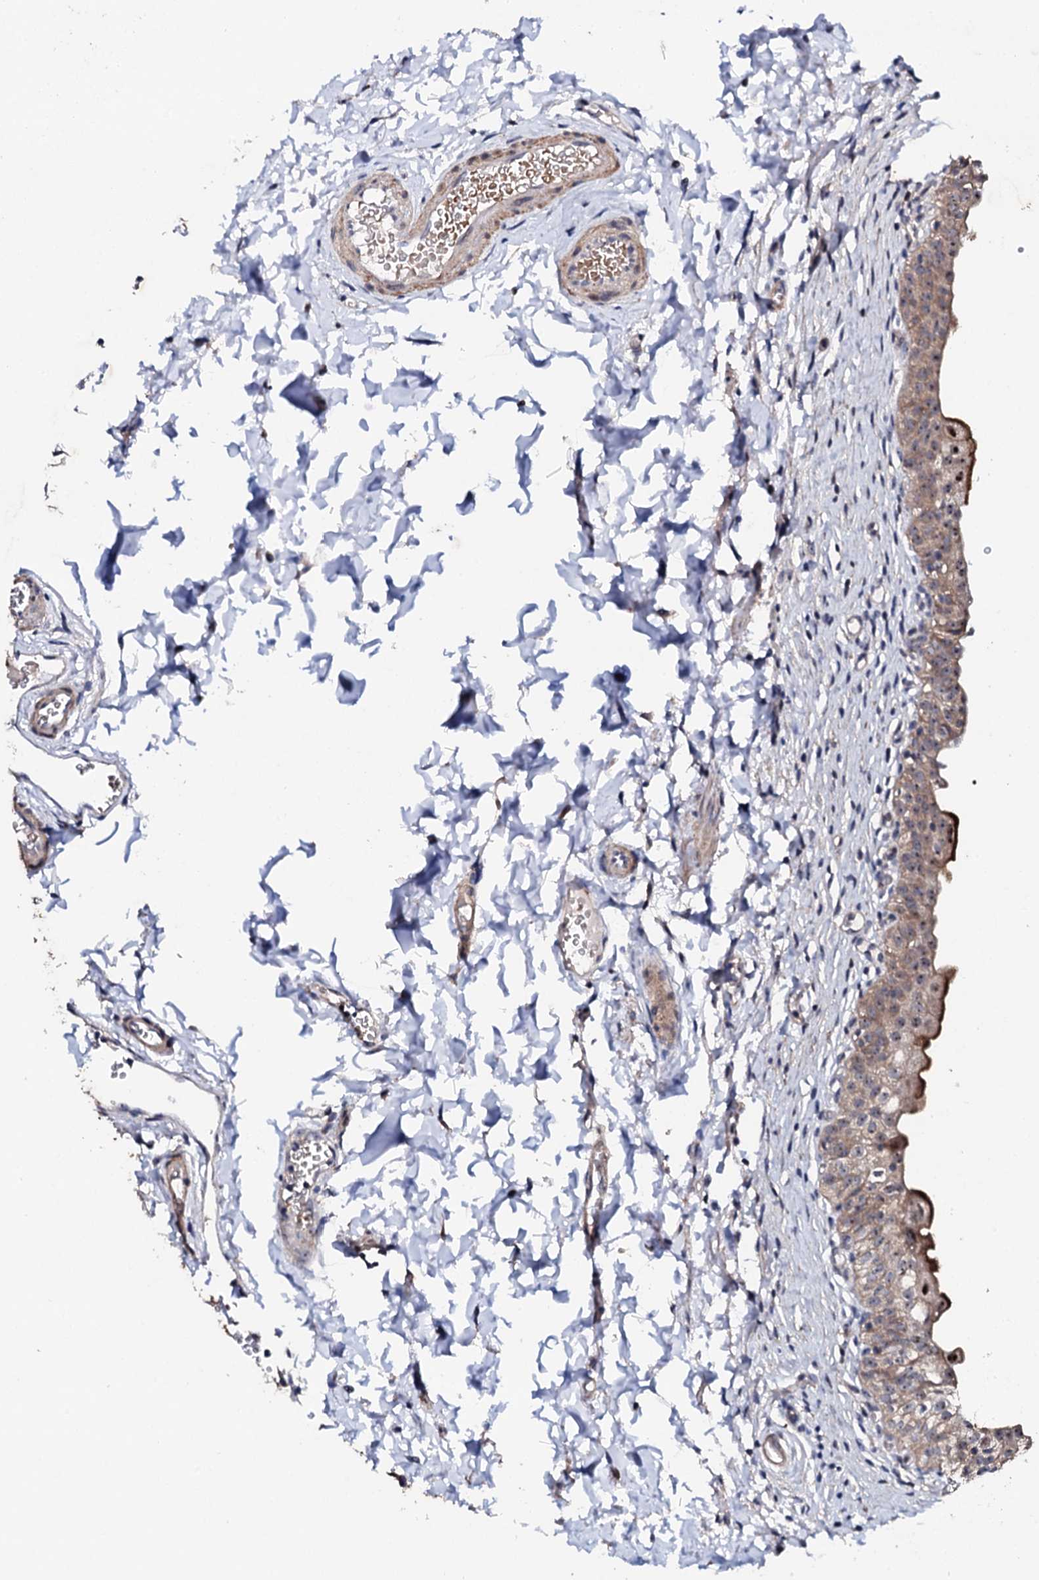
{"staining": {"intensity": "moderate", "quantity": ">75%", "location": "cytoplasmic/membranous,nuclear"}, "tissue": "urinary bladder", "cell_type": "Urothelial cells", "image_type": "normal", "snomed": [{"axis": "morphology", "description": "Normal tissue, NOS"}, {"axis": "topography", "description": "Urinary bladder"}], "caption": "Unremarkable urinary bladder demonstrates moderate cytoplasmic/membranous,nuclear positivity in about >75% of urothelial cells The protein is shown in brown color, while the nuclei are stained blue..", "gene": "GTPBP4", "patient": {"sex": "male", "age": 55}}